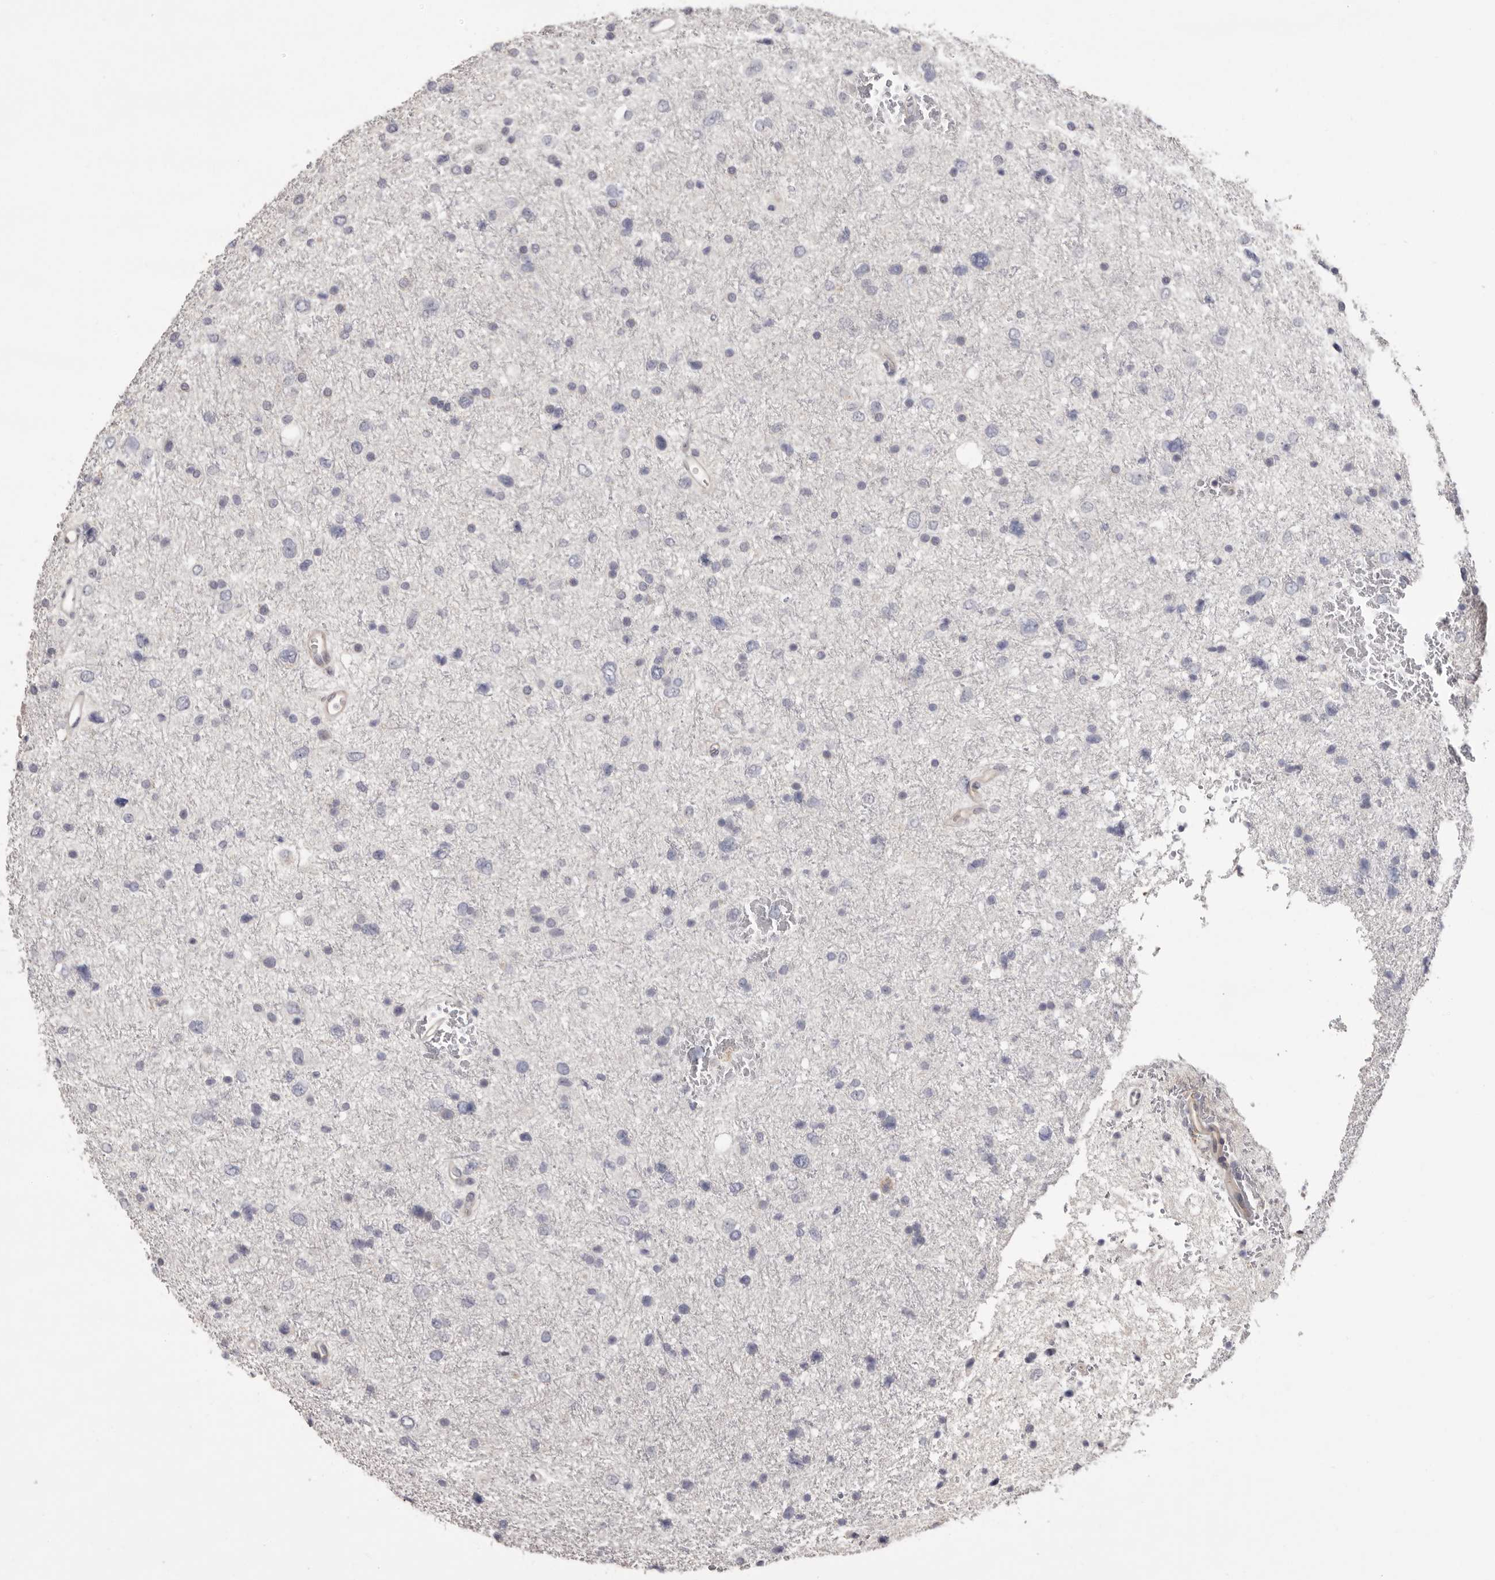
{"staining": {"intensity": "negative", "quantity": "none", "location": "none"}, "tissue": "glioma", "cell_type": "Tumor cells", "image_type": "cancer", "snomed": [{"axis": "morphology", "description": "Glioma, malignant, Low grade"}, {"axis": "topography", "description": "Brain"}], "caption": "Human glioma stained for a protein using immunohistochemistry demonstrates no staining in tumor cells.", "gene": "MMACHC", "patient": {"sex": "female", "age": 37}}